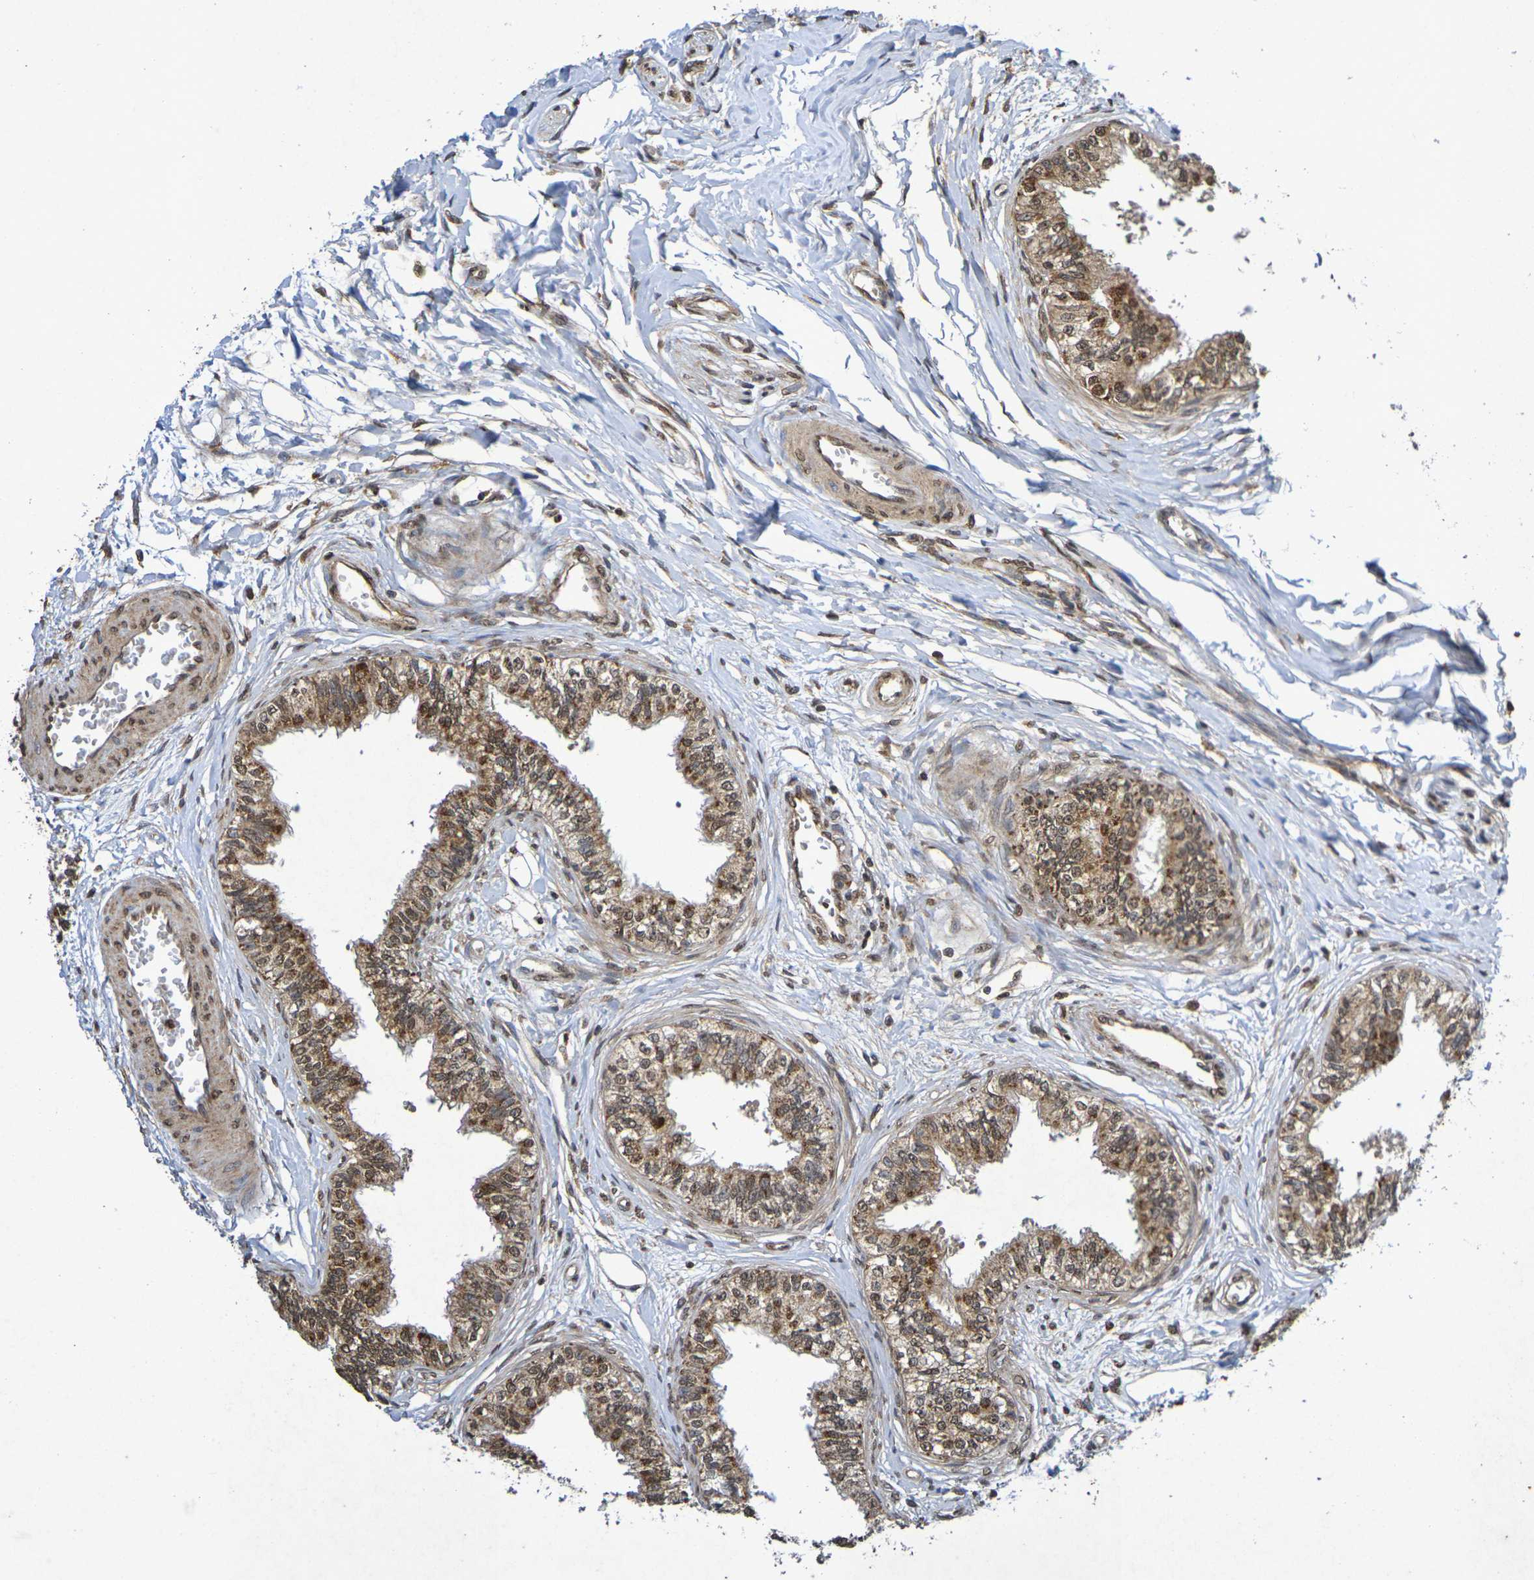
{"staining": {"intensity": "moderate", "quantity": ">75%", "location": "cytoplasmic/membranous,nuclear"}, "tissue": "epididymis", "cell_type": "Glandular cells", "image_type": "normal", "snomed": [{"axis": "morphology", "description": "Normal tissue, NOS"}, {"axis": "morphology", "description": "Adenocarcinoma, metastatic, NOS"}, {"axis": "topography", "description": "Testis"}, {"axis": "topography", "description": "Epididymis"}], "caption": "Epididymis stained with DAB immunohistochemistry displays medium levels of moderate cytoplasmic/membranous,nuclear expression in about >75% of glandular cells. Immunohistochemistry stains the protein of interest in brown and the nuclei are stained blue.", "gene": "GUCY1A2", "patient": {"sex": "male", "age": 26}}